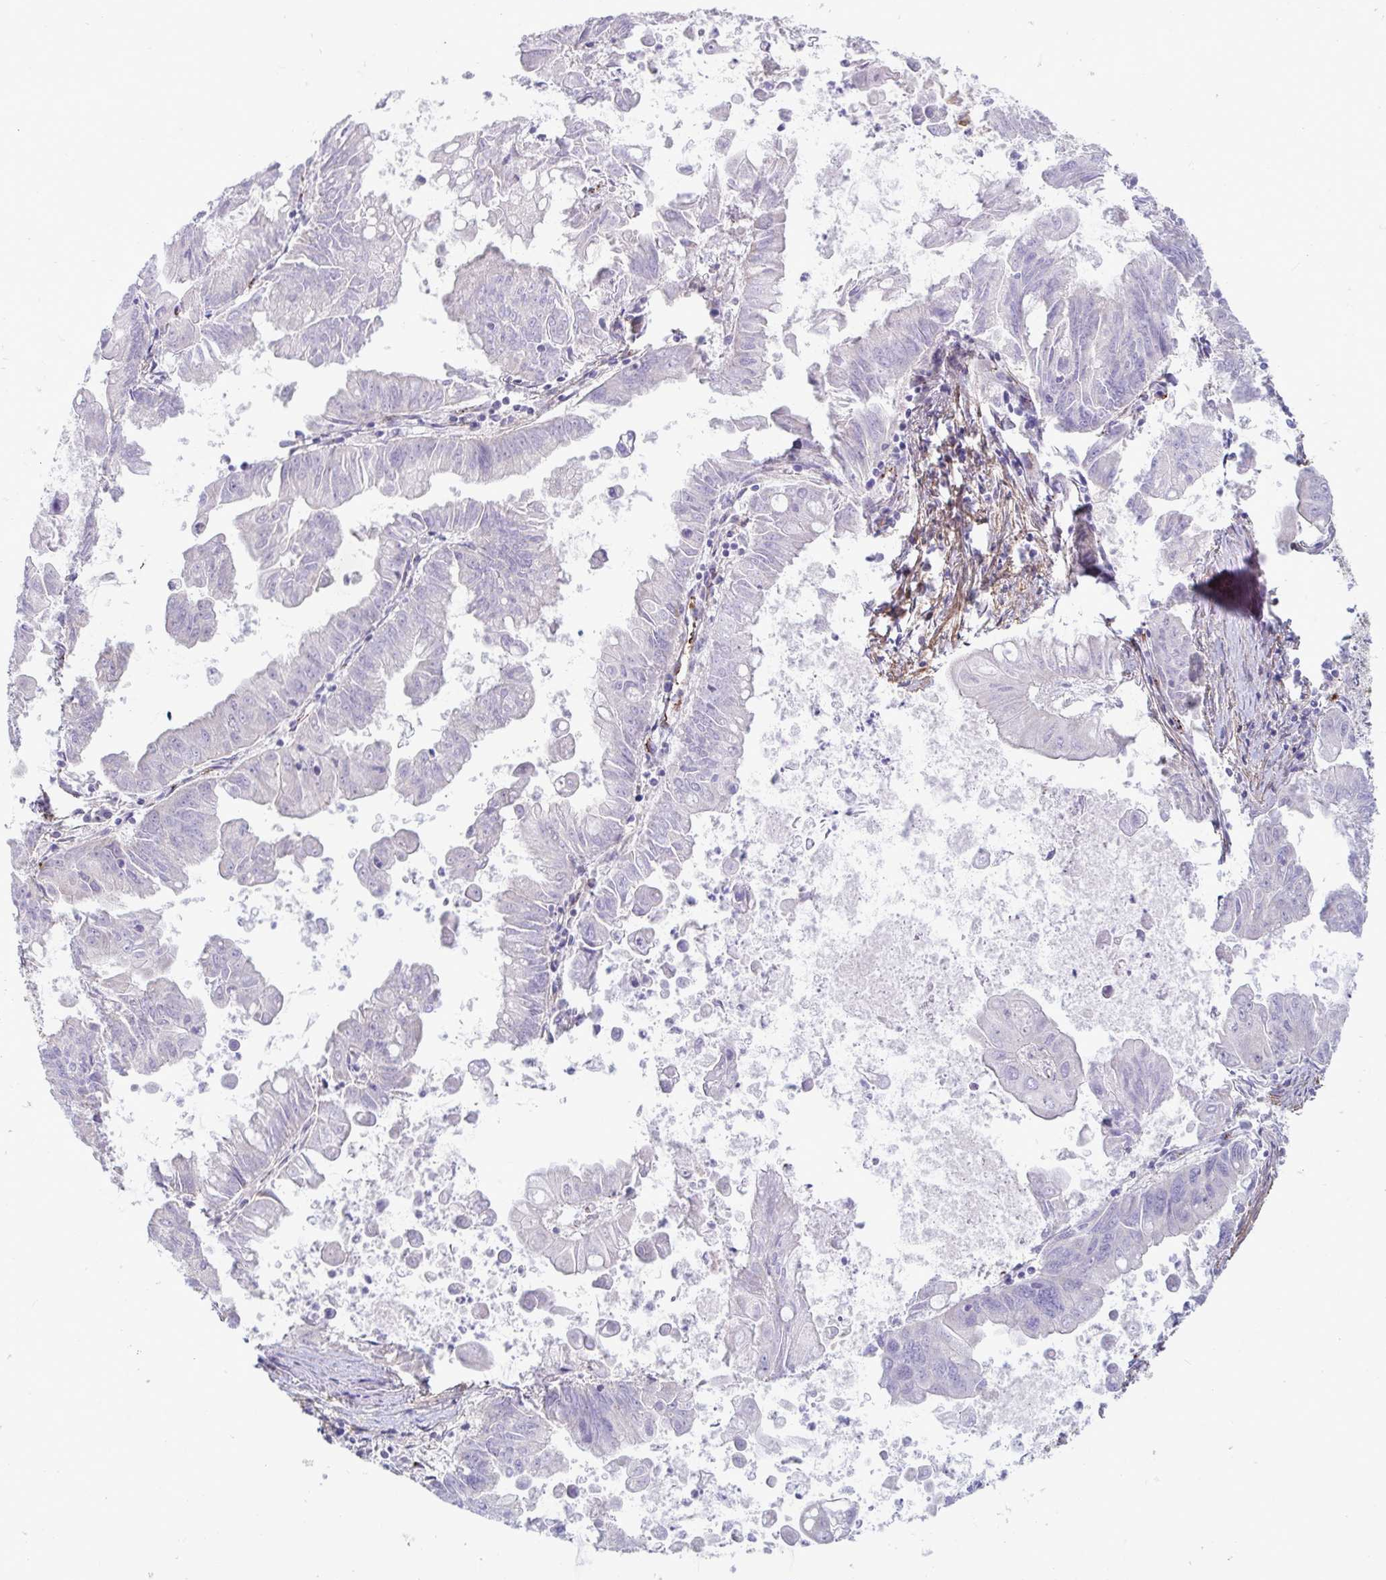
{"staining": {"intensity": "negative", "quantity": "none", "location": "none"}, "tissue": "stomach cancer", "cell_type": "Tumor cells", "image_type": "cancer", "snomed": [{"axis": "morphology", "description": "Adenocarcinoma, NOS"}, {"axis": "topography", "description": "Stomach, upper"}], "caption": "Immunohistochemistry of human stomach adenocarcinoma reveals no expression in tumor cells.", "gene": "IL37", "patient": {"sex": "male", "age": 80}}